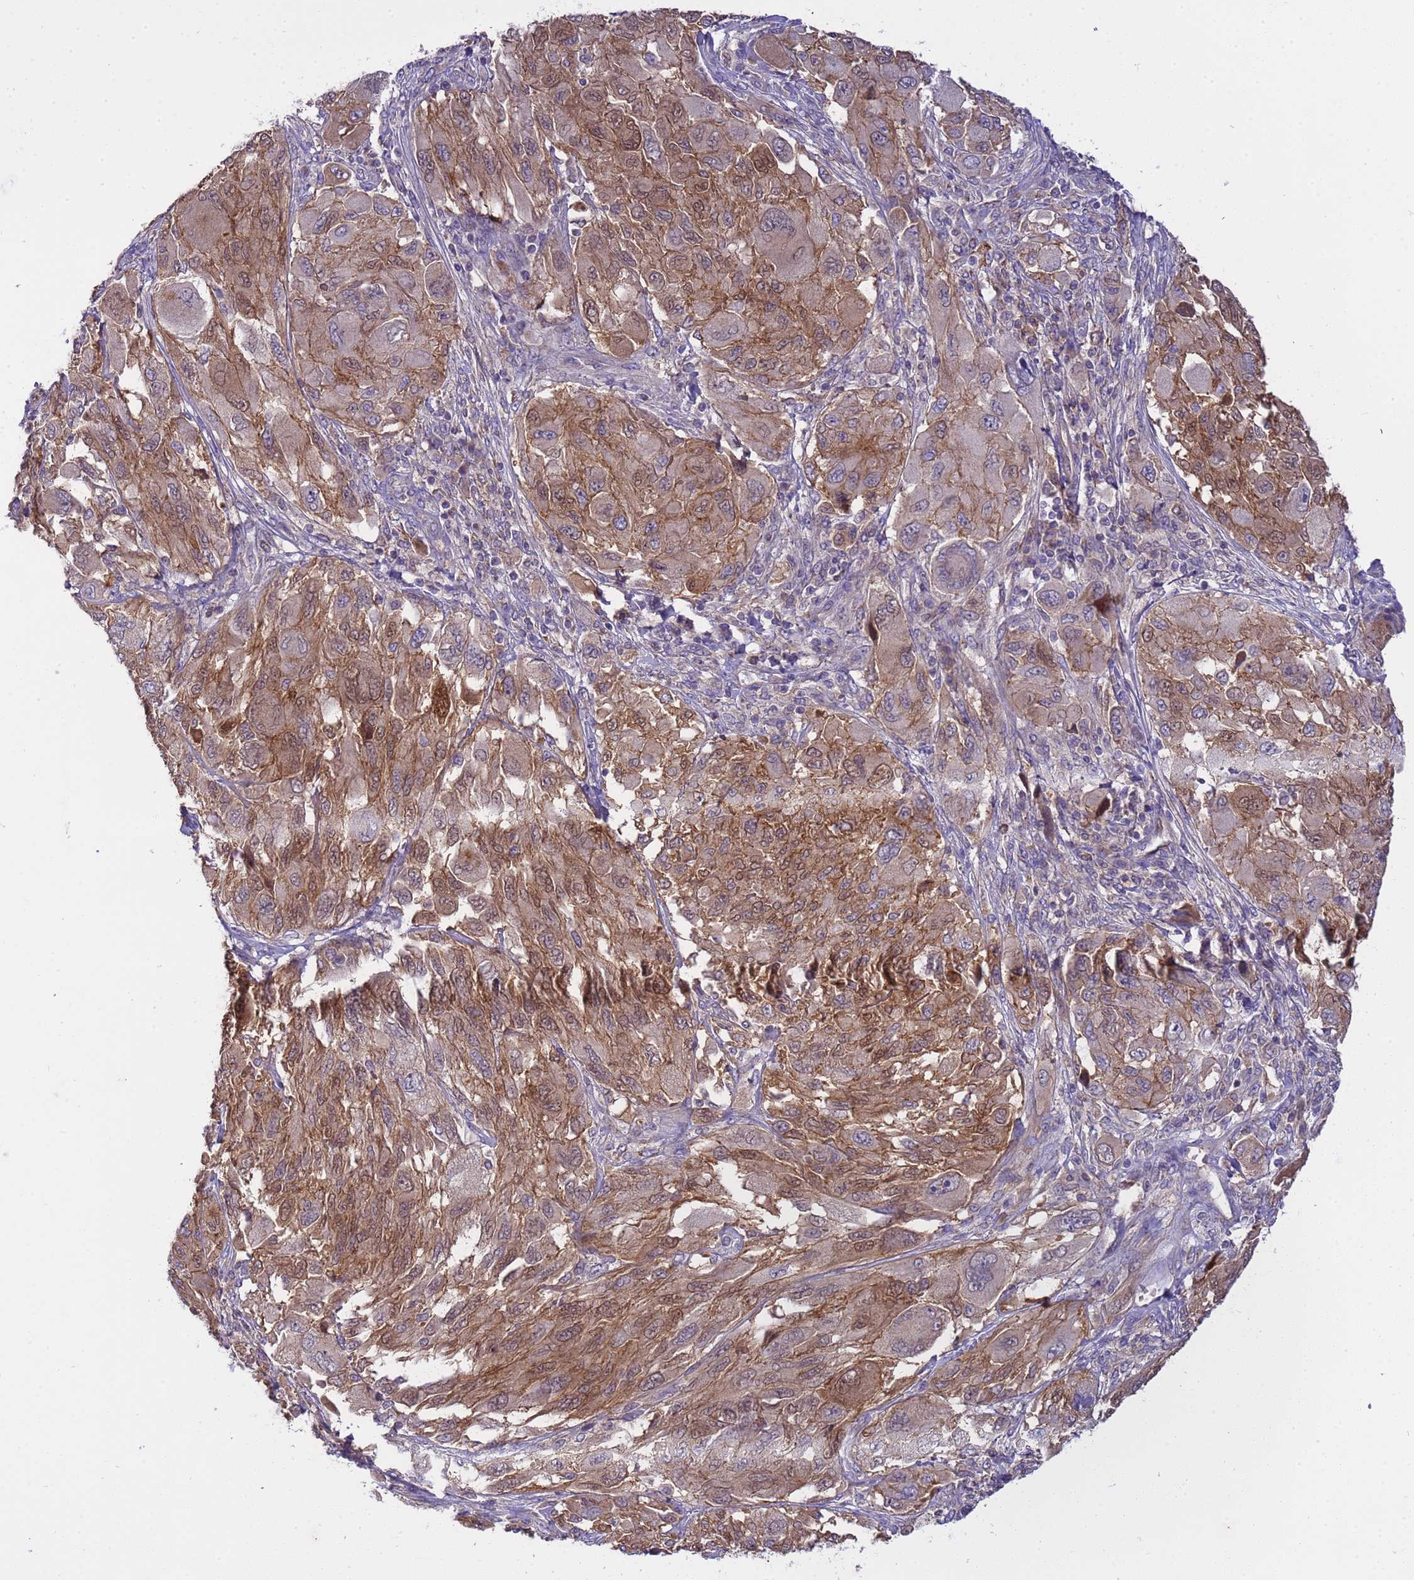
{"staining": {"intensity": "moderate", "quantity": ">75%", "location": "cytoplasmic/membranous,nuclear"}, "tissue": "melanoma", "cell_type": "Tumor cells", "image_type": "cancer", "snomed": [{"axis": "morphology", "description": "Malignant melanoma, NOS"}, {"axis": "topography", "description": "Skin"}], "caption": "Moderate cytoplasmic/membranous and nuclear positivity for a protein is appreciated in about >75% of tumor cells of malignant melanoma using IHC.", "gene": "PLCXD3", "patient": {"sex": "female", "age": 91}}